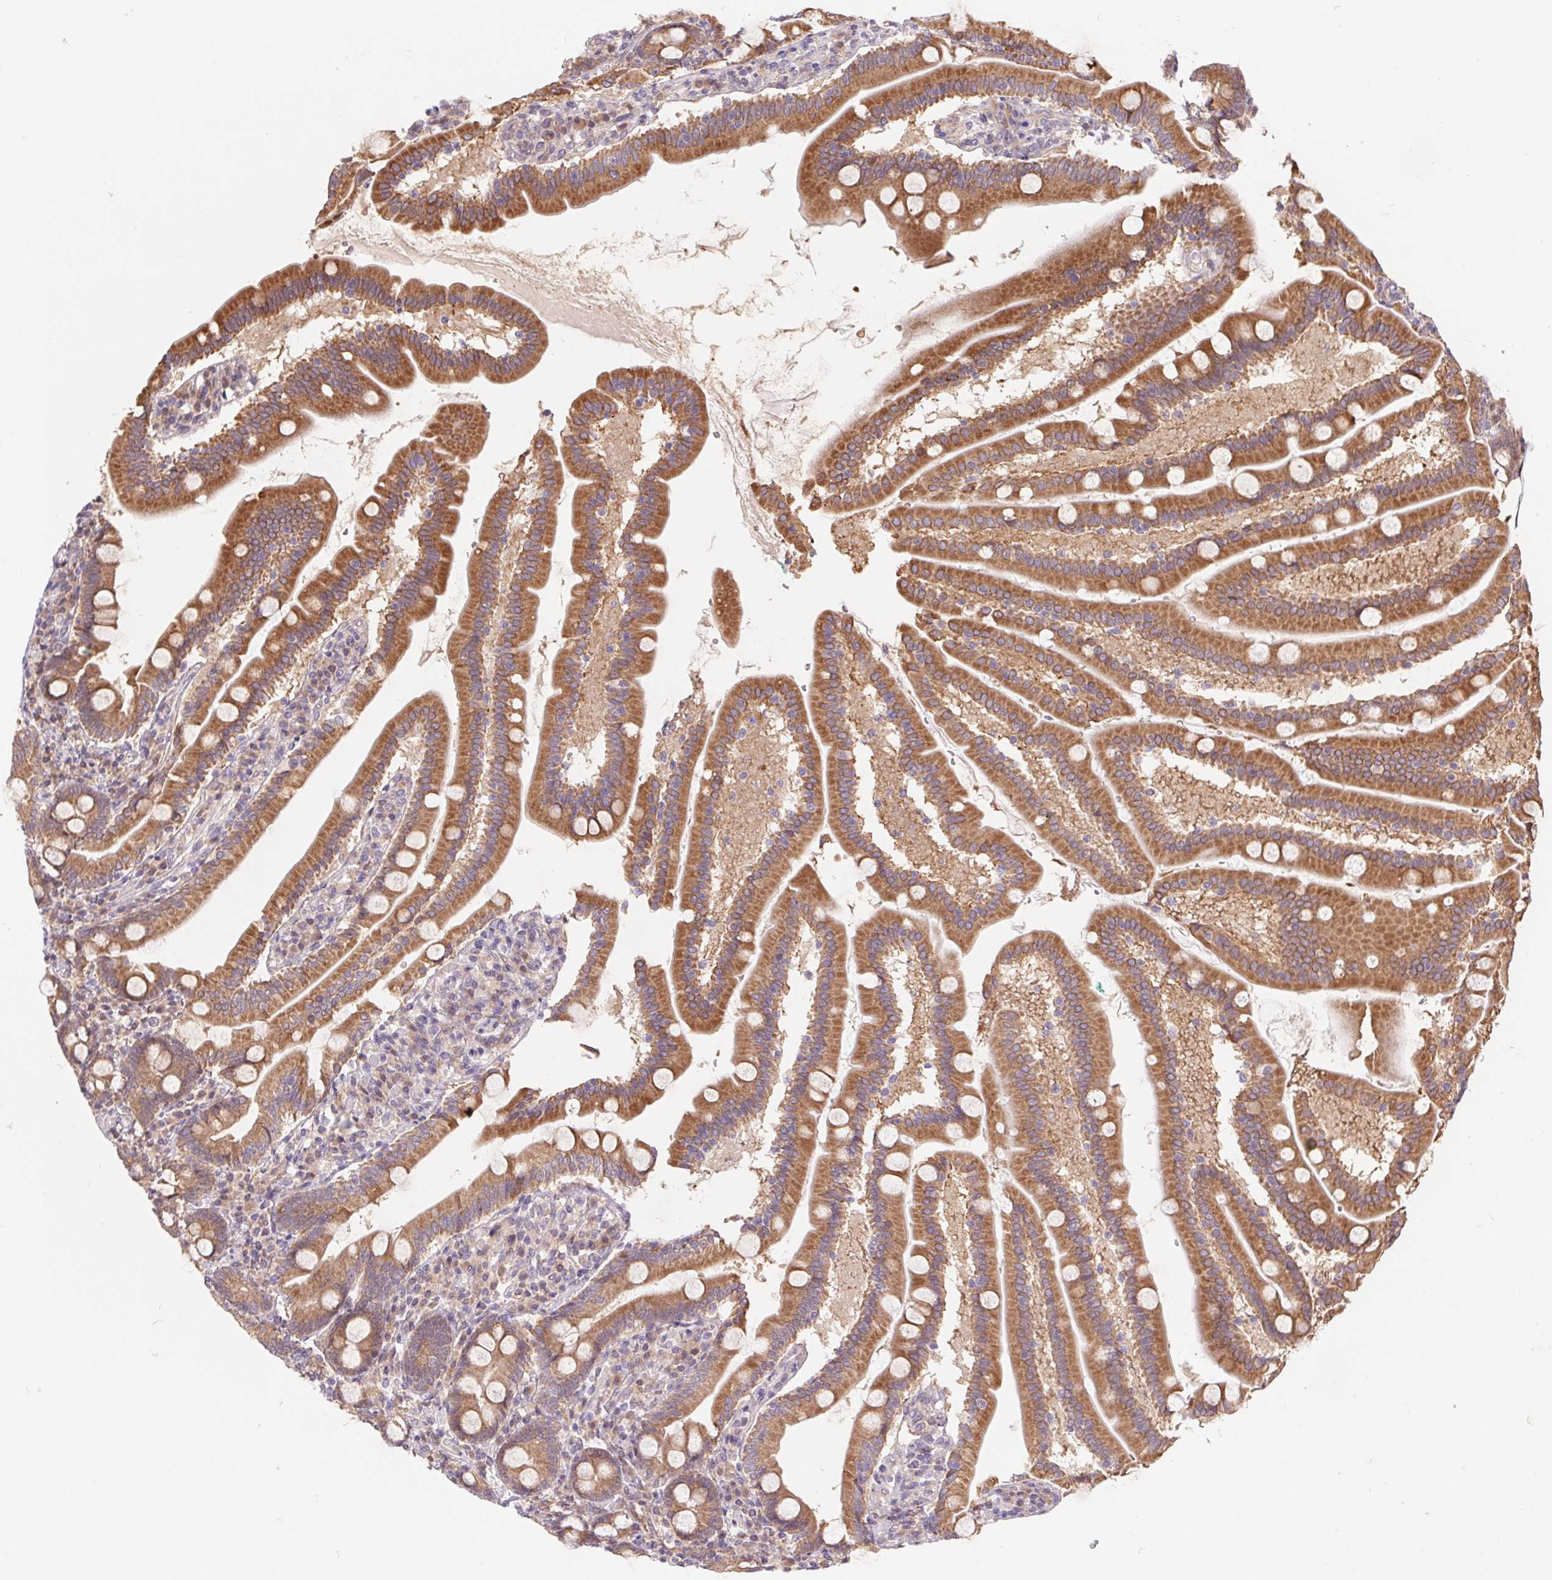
{"staining": {"intensity": "moderate", "quantity": ">75%", "location": "cytoplasmic/membranous"}, "tissue": "duodenum", "cell_type": "Glandular cells", "image_type": "normal", "snomed": [{"axis": "morphology", "description": "Normal tissue, NOS"}, {"axis": "topography", "description": "Duodenum"}], "caption": "Glandular cells show medium levels of moderate cytoplasmic/membranous staining in about >75% of cells in normal duodenum.", "gene": "RRM1", "patient": {"sex": "female", "age": 67}}